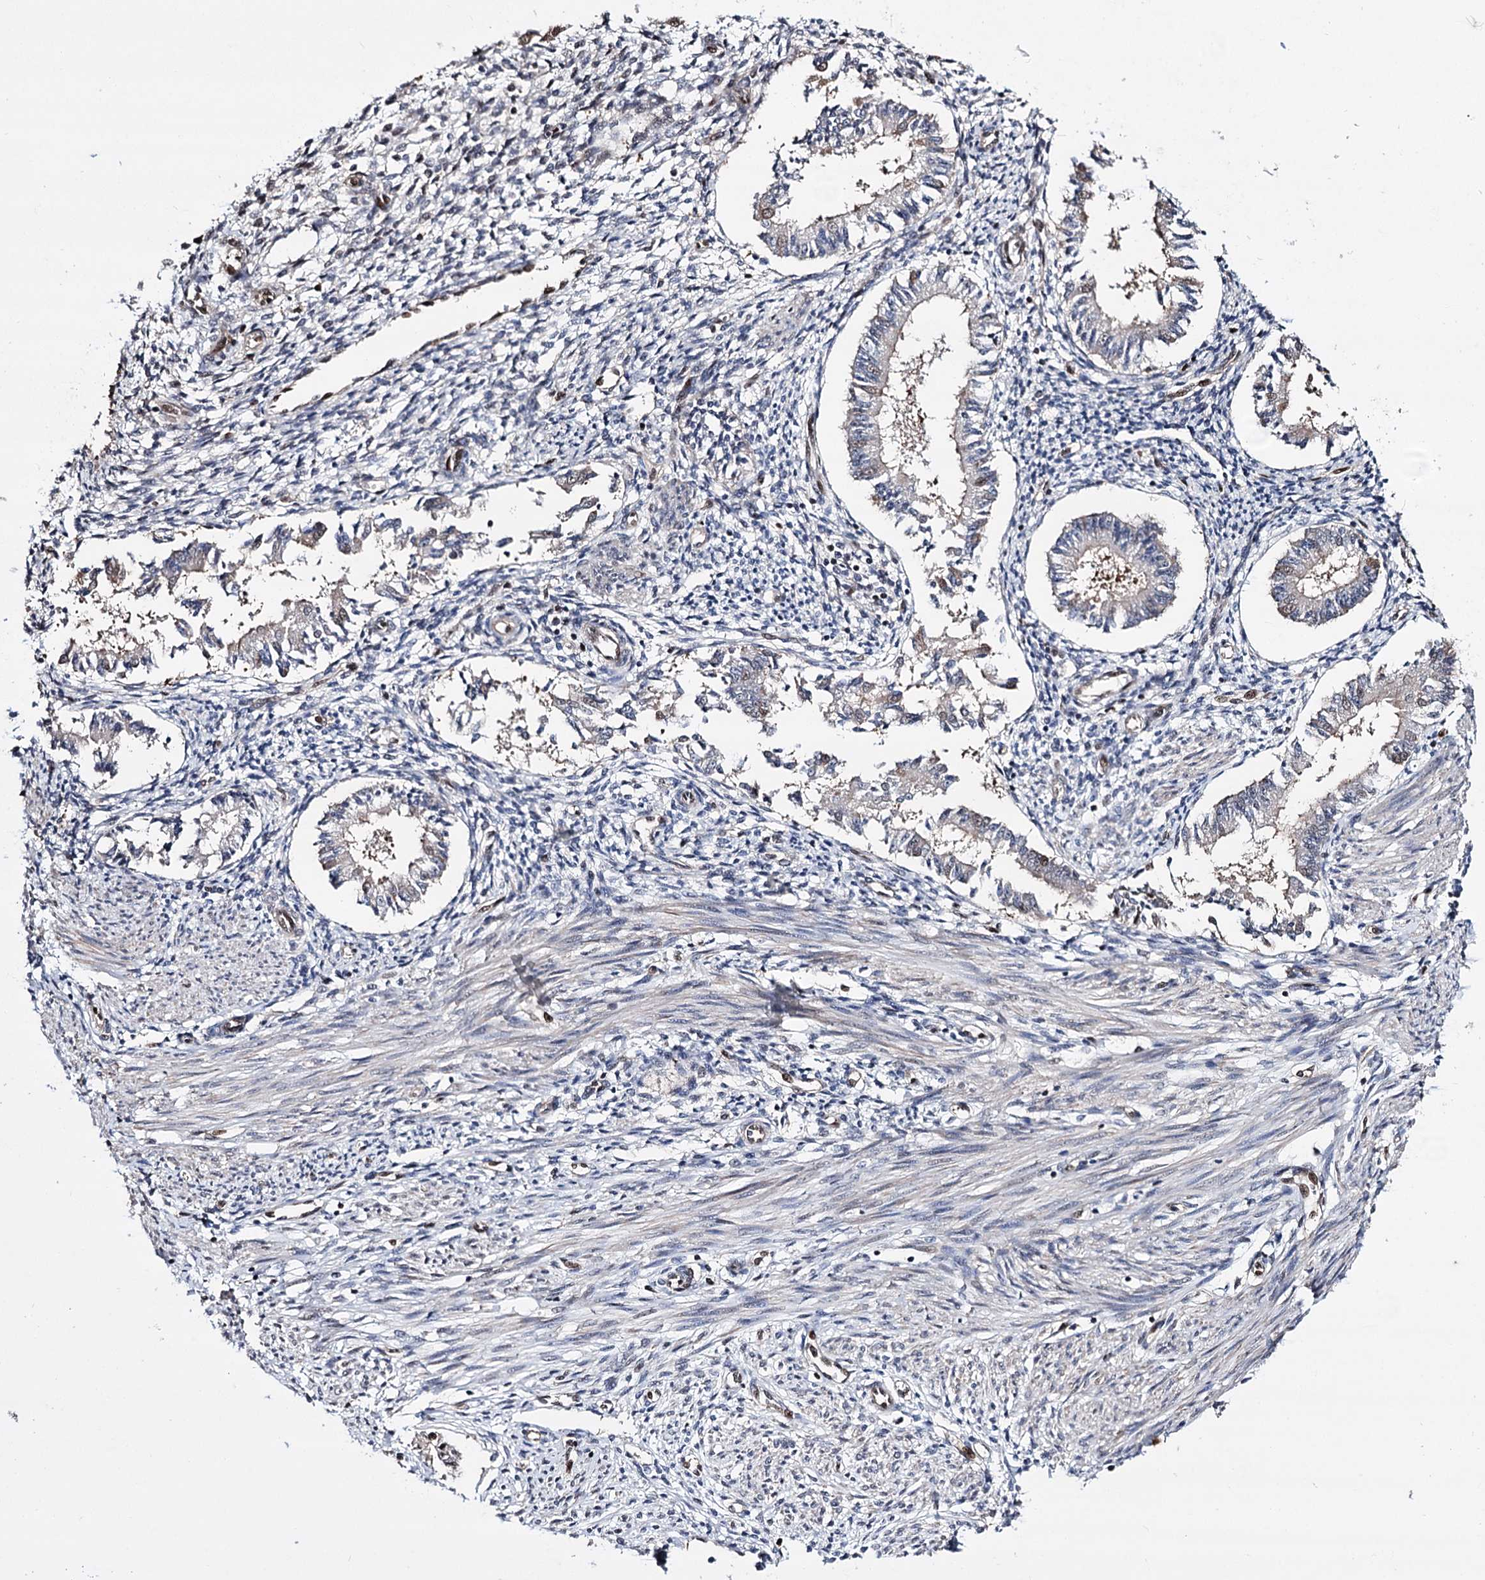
{"staining": {"intensity": "moderate", "quantity": "25%-75%", "location": "nuclear"}, "tissue": "endometrium", "cell_type": "Cells in endometrial stroma", "image_type": "normal", "snomed": [{"axis": "morphology", "description": "Normal tissue, NOS"}, {"axis": "topography", "description": "Uterus"}, {"axis": "topography", "description": "Endometrium"}], "caption": "A high-resolution photomicrograph shows immunohistochemistry (IHC) staining of normal endometrium, which exhibits moderate nuclear expression in about 25%-75% of cells in endometrial stroma. (Brightfield microscopy of DAB IHC at high magnification).", "gene": "CHMP7", "patient": {"sex": "female", "age": 48}}